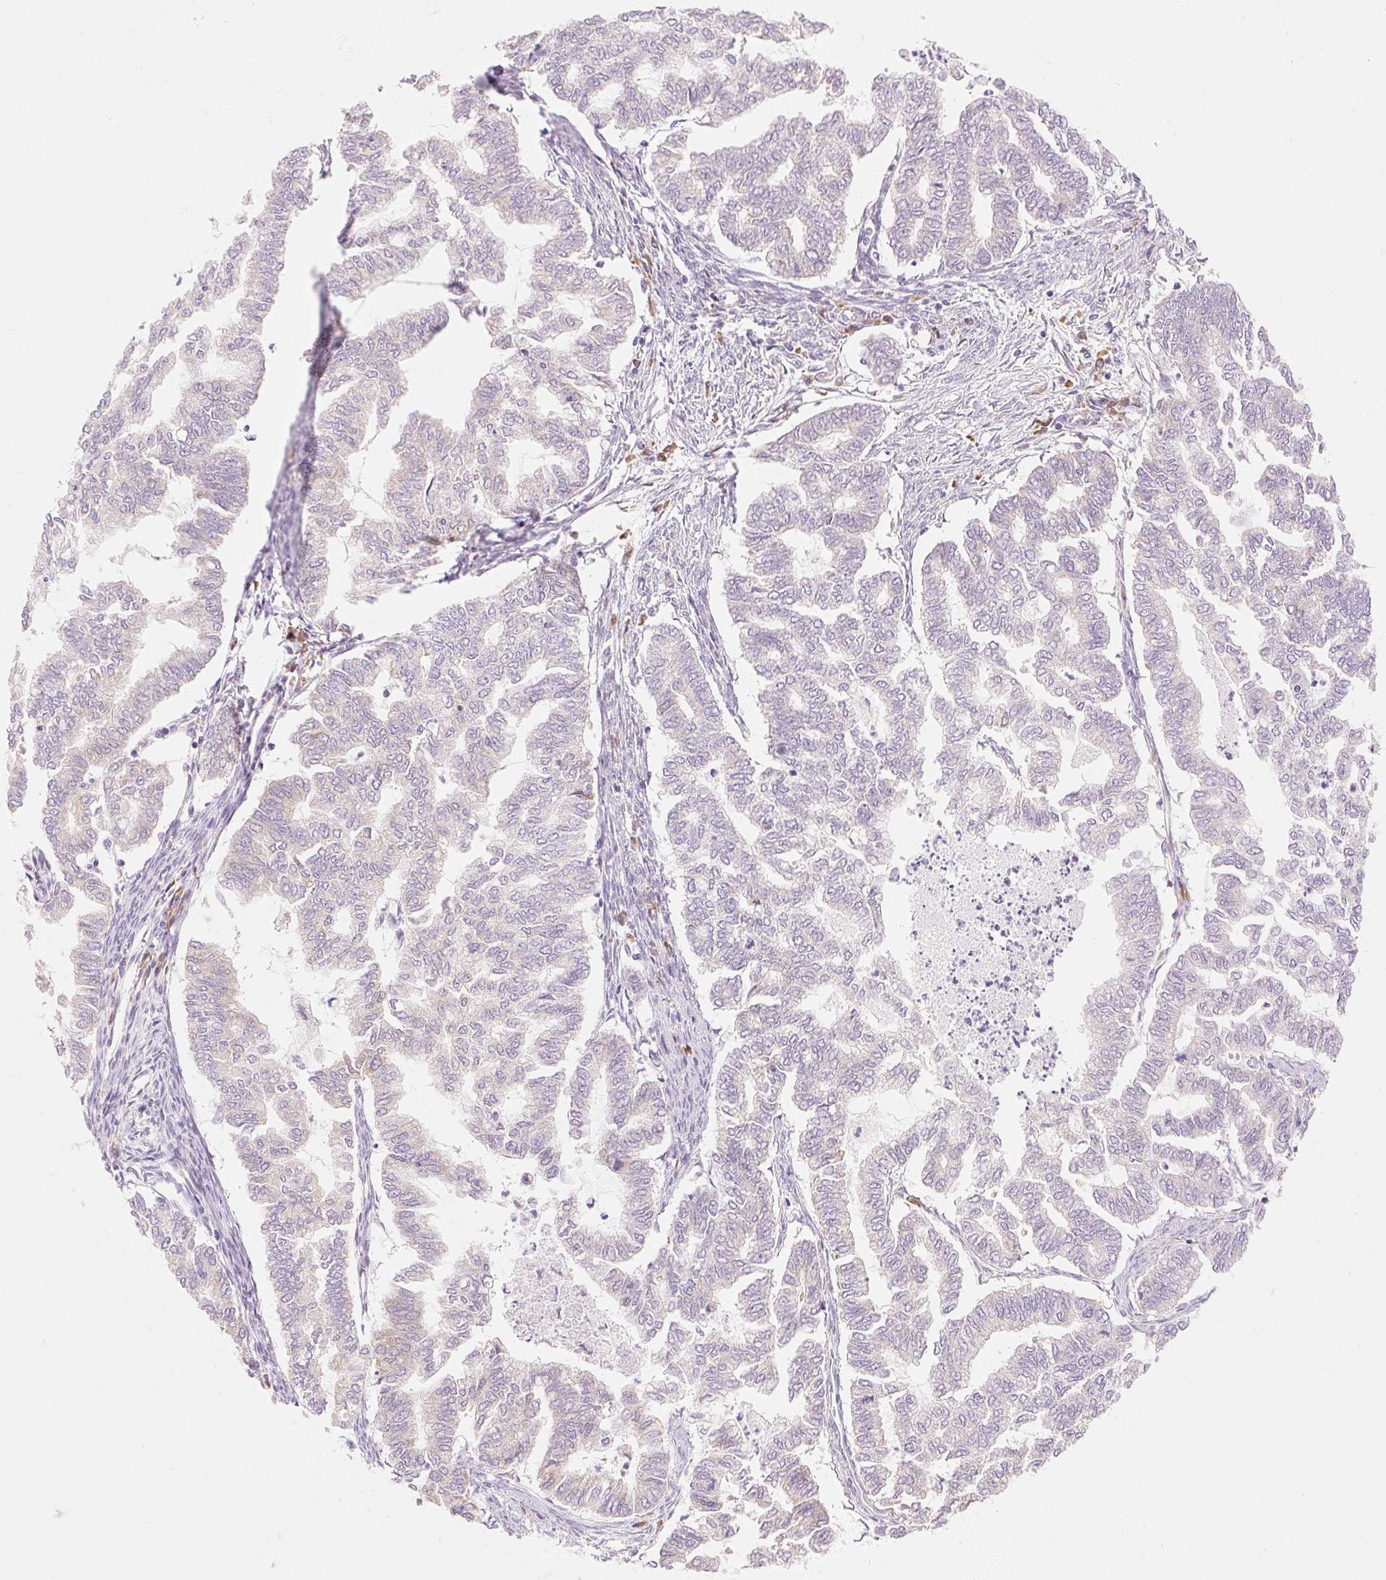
{"staining": {"intensity": "negative", "quantity": "none", "location": "none"}, "tissue": "endometrial cancer", "cell_type": "Tumor cells", "image_type": "cancer", "snomed": [{"axis": "morphology", "description": "Adenocarcinoma, NOS"}, {"axis": "topography", "description": "Endometrium"}], "caption": "Human endometrial adenocarcinoma stained for a protein using IHC reveals no staining in tumor cells.", "gene": "MYO1D", "patient": {"sex": "female", "age": 79}}